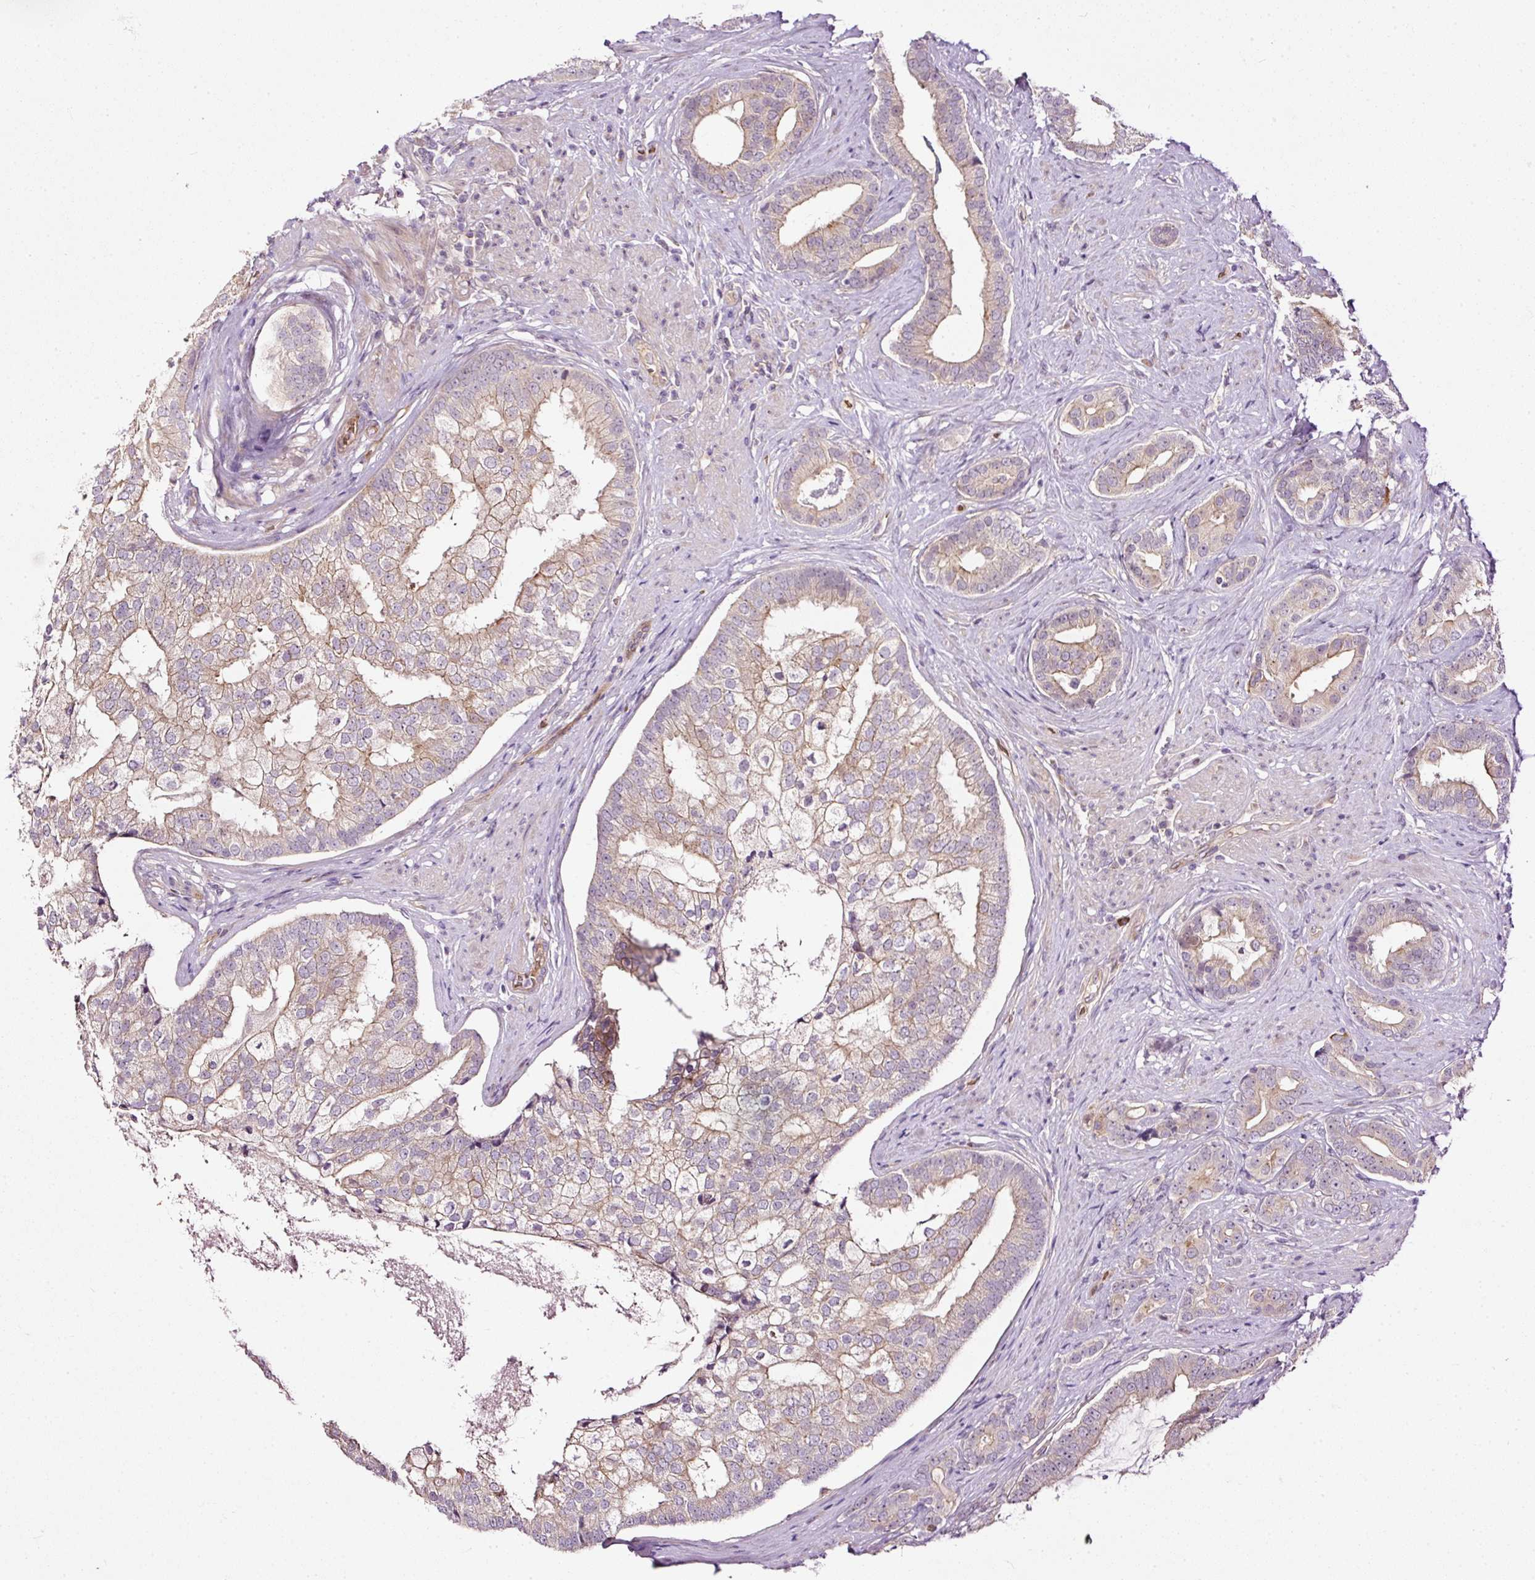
{"staining": {"intensity": "moderate", "quantity": "25%-75%", "location": "cytoplasmic/membranous"}, "tissue": "prostate cancer", "cell_type": "Tumor cells", "image_type": "cancer", "snomed": [{"axis": "morphology", "description": "Adenocarcinoma, High grade"}, {"axis": "topography", "description": "Prostate"}], "caption": "IHC photomicrograph of high-grade adenocarcinoma (prostate) stained for a protein (brown), which exhibits medium levels of moderate cytoplasmic/membranous positivity in approximately 25%-75% of tumor cells.", "gene": "USHBP1", "patient": {"sex": "male", "age": 55}}